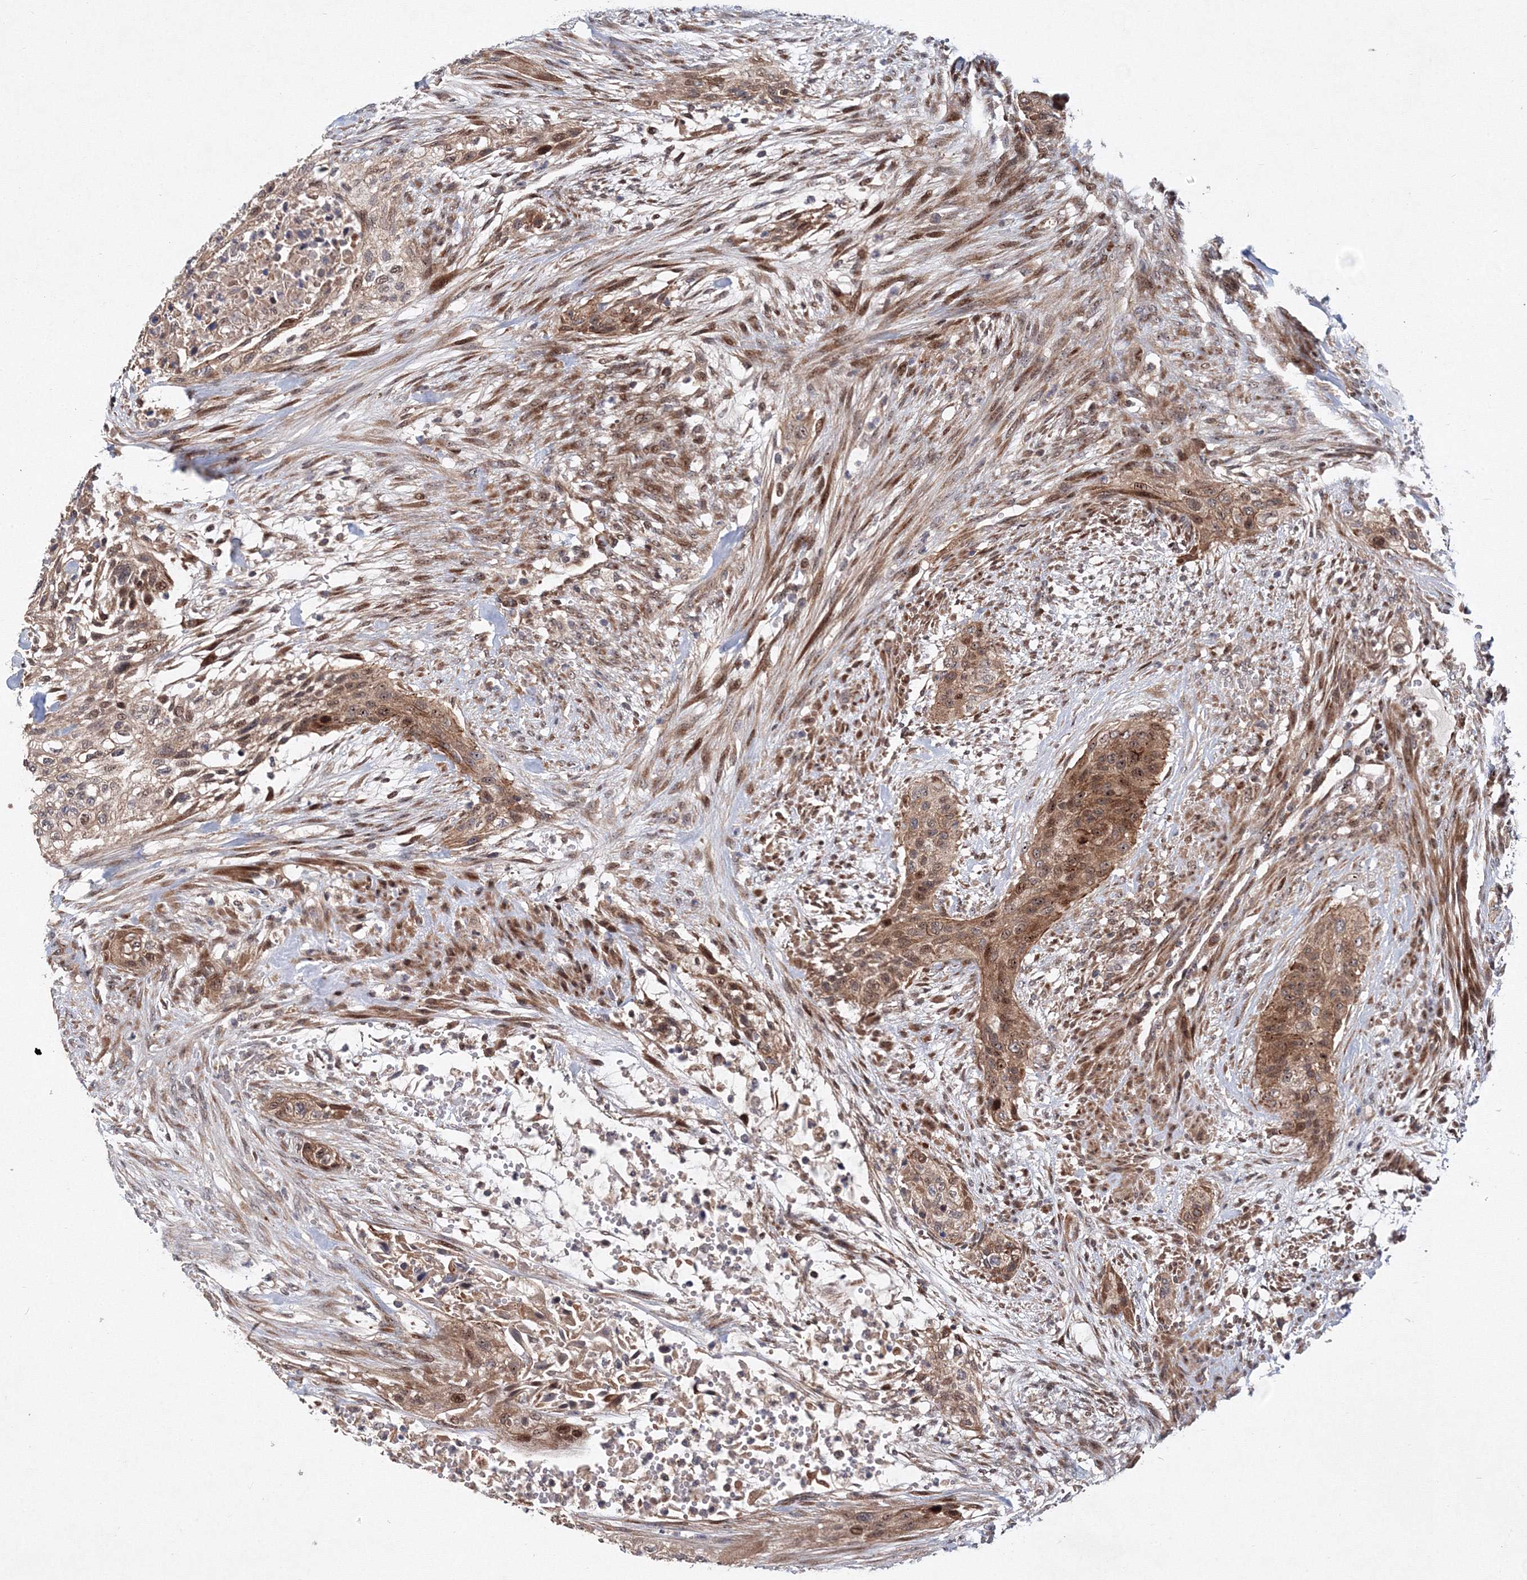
{"staining": {"intensity": "moderate", "quantity": ">75%", "location": "cytoplasmic/membranous,nuclear"}, "tissue": "urothelial cancer", "cell_type": "Tumor cells", "image_type": "cancer", "snomed": [{"axis": "morphology", "description": "Urothelial carcinoma, High grade"}, {"axis": "topography", "description": "Urinary bladder"}], "caption": "Urothelial carcinoma (high-grade) tissue shows moderate cytoplasmic/membranous and nuclear staining in approximately >75% of tumor cells, visualized by immunohistochemistry. The protein is shown in brown color, while the nuclei are stained blue.", "gene": "ANKAR", "patient": {"sex": "male", "age": 35}}